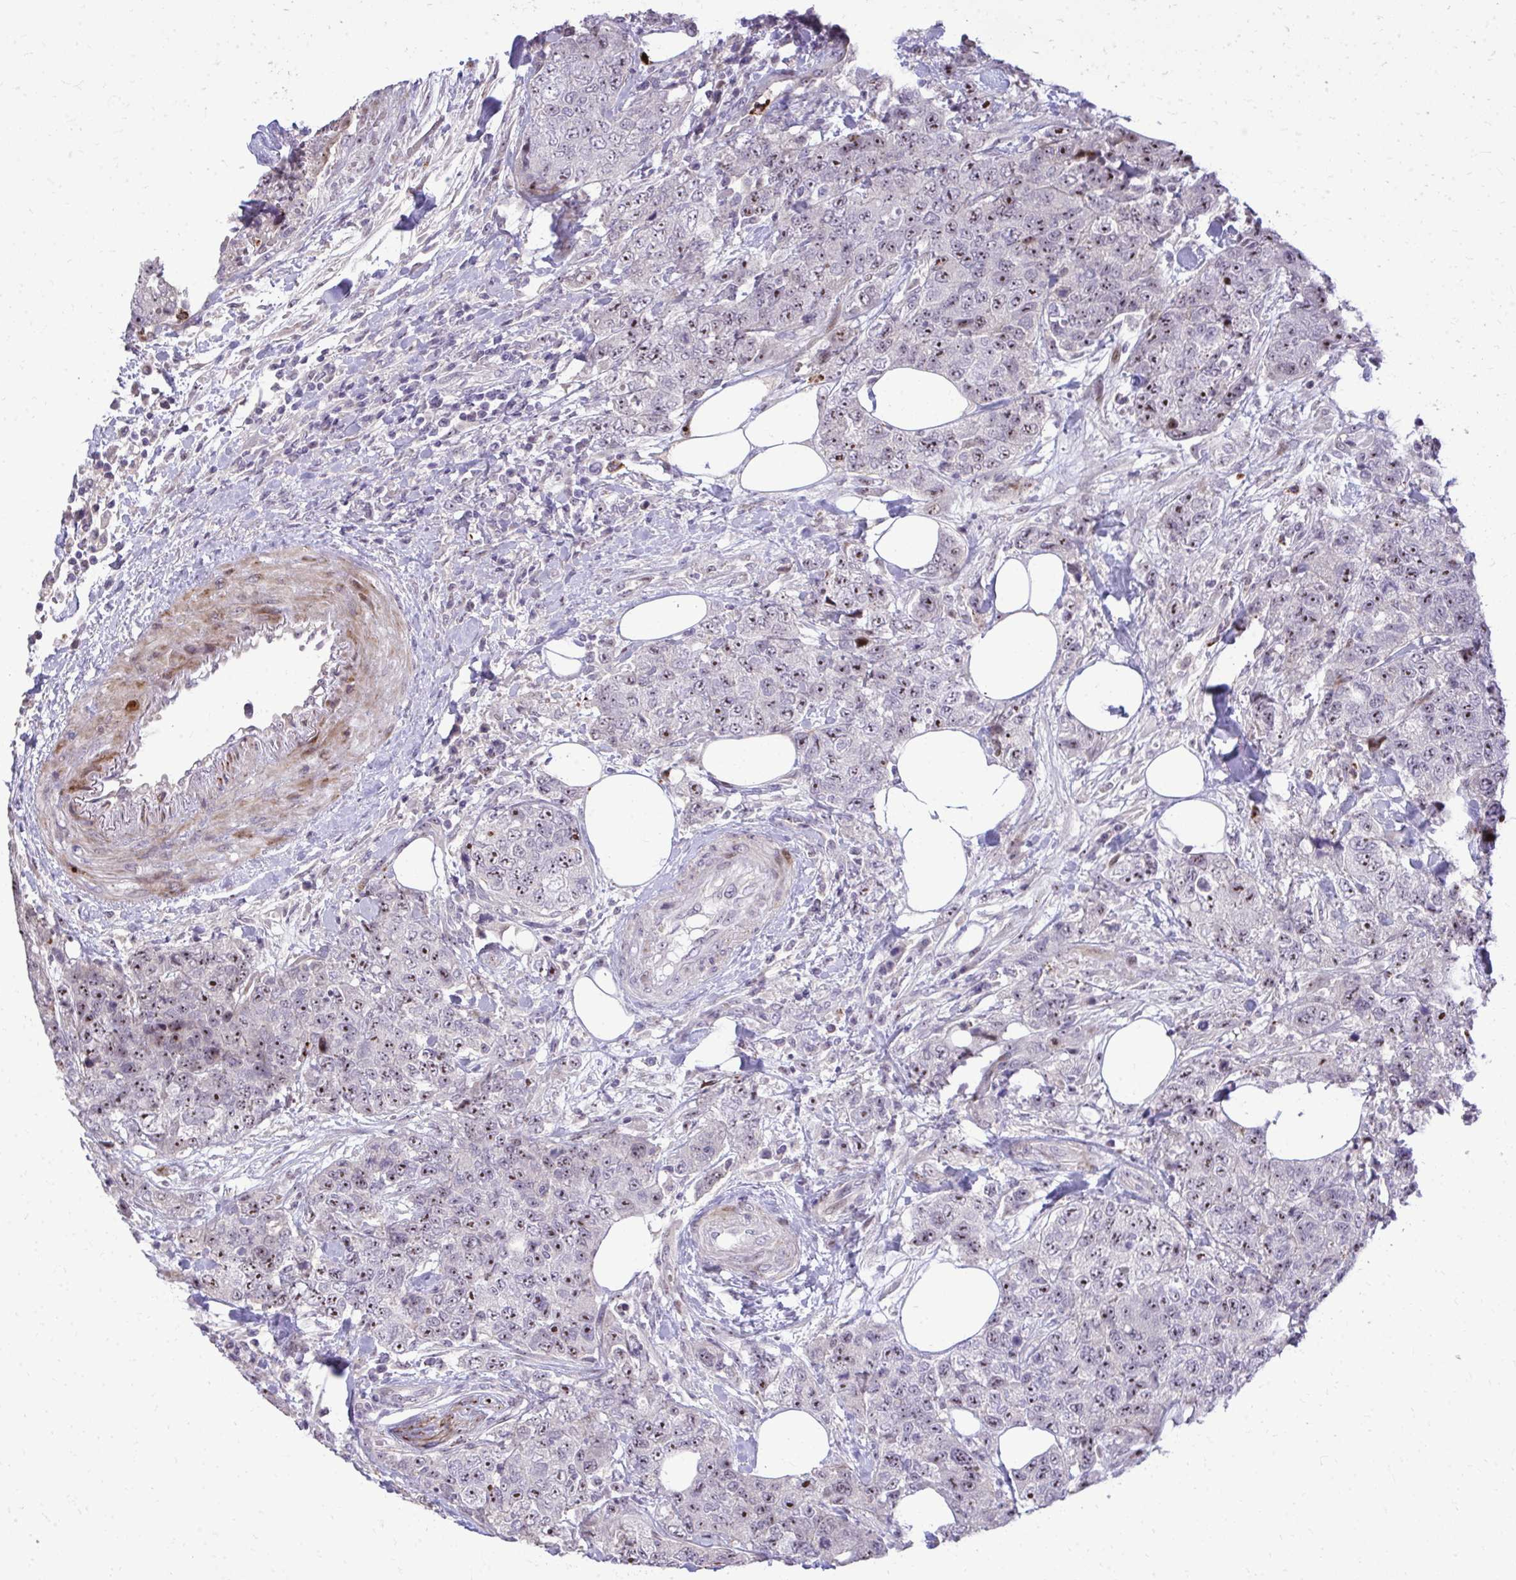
{"staining": {"intensity": "moderate", "quantity": ">75%", "location": "nuclear"}, "tissue": "urothelial cancer", "cell_type": "Tumor cells", "image_type": "cancer", "snomed": [{"axis": "morphology", "description": "Urothelial carcinoma, High grade"}, {"axis": "topography", "description": "Urinary bladder"}], "caption": "Urothelial cancer tissue demonstrates moderate nuclear staining in approximately >75% of tumor cells The staining was performed using DAB (3,3'-diaminobenzidine), with brown indicating positive protein expression. Nuclei are stained blue with hematoxylin.", "gene": "DLX4", "patient": {"sex": "female", "age": 78}}